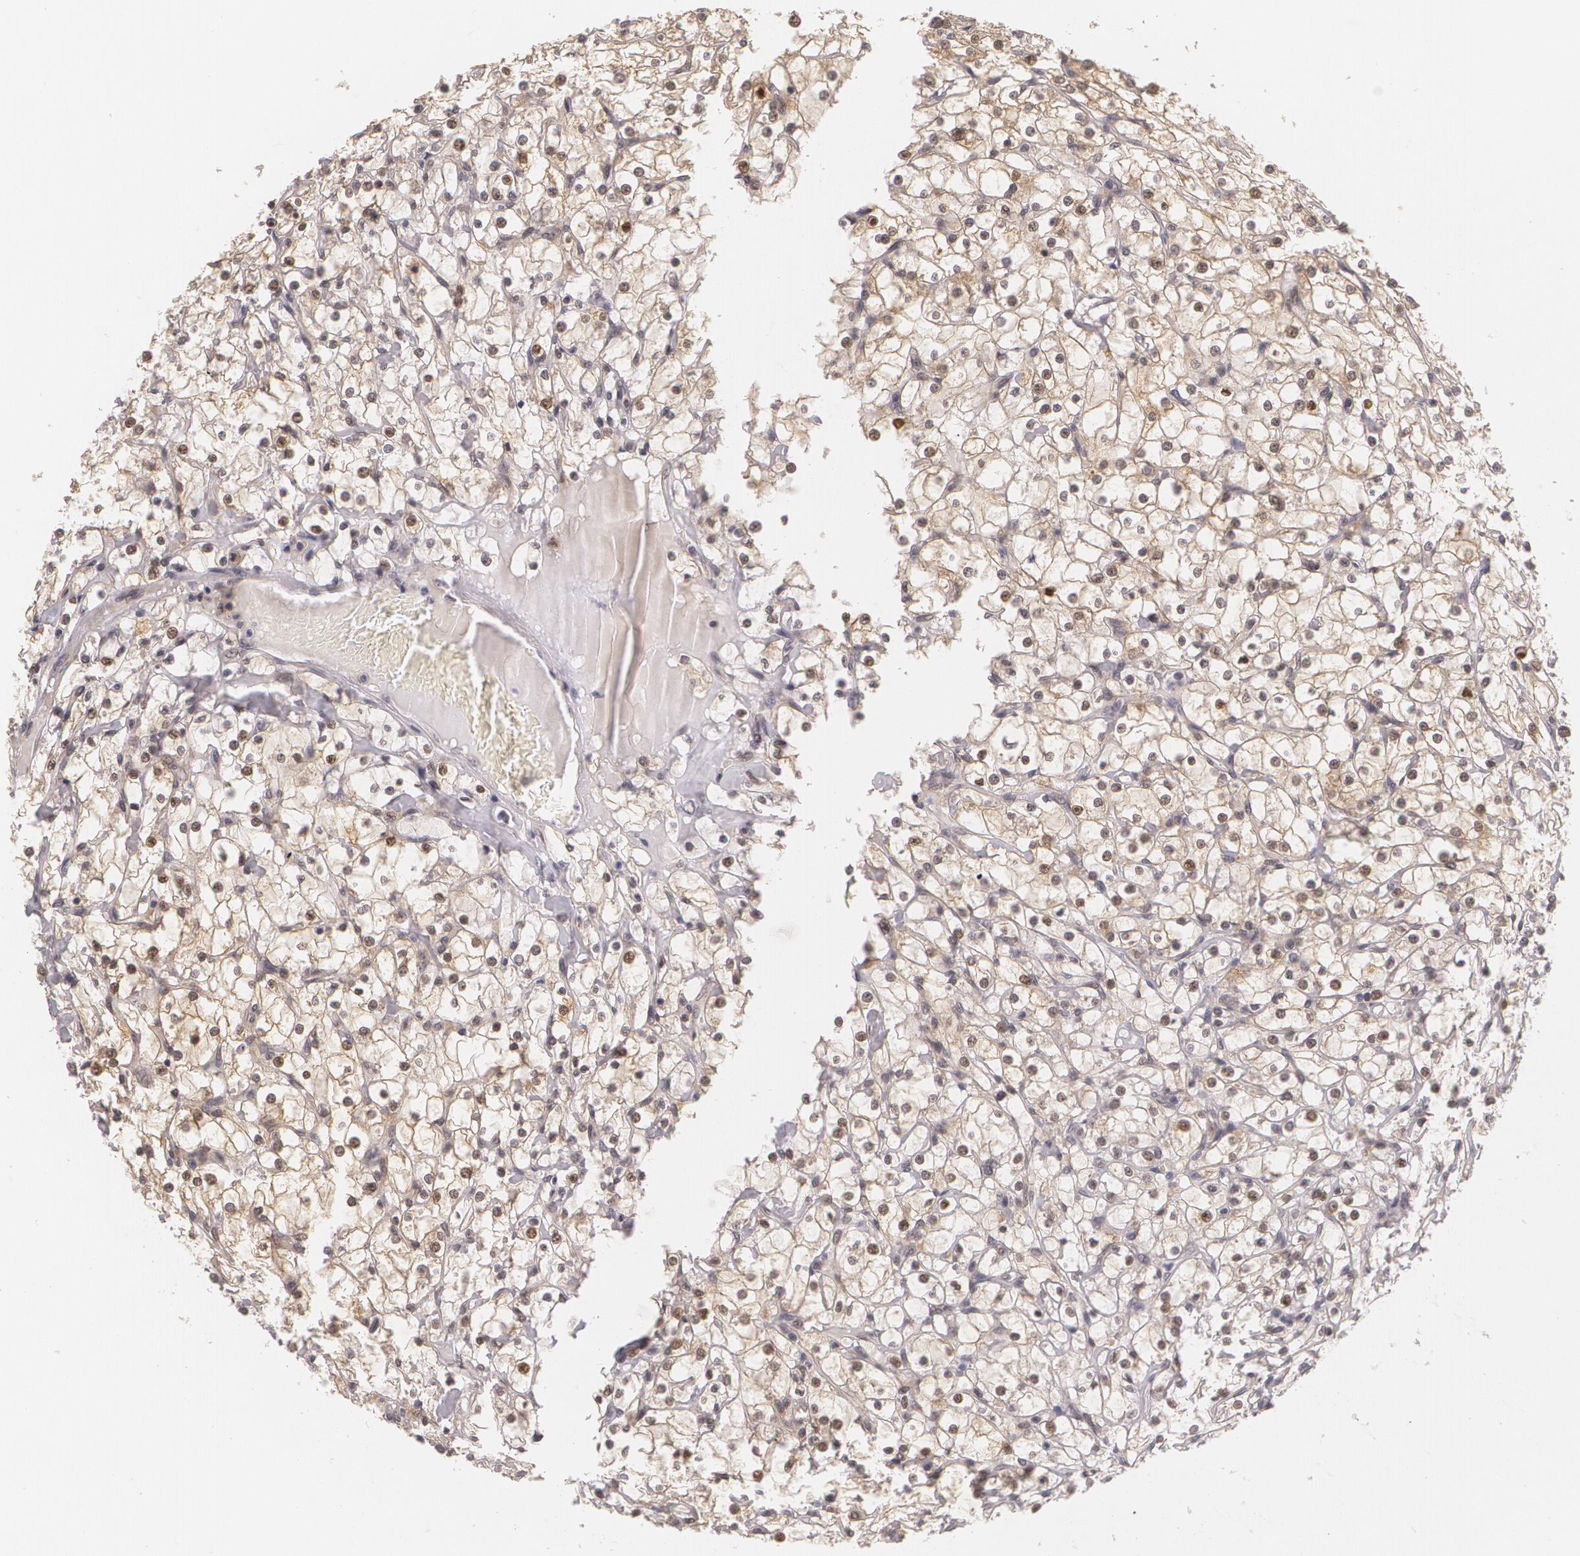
{"staining": {"intensity": "moderate", "quantity": "25%-75%", "location": "nuclear"}, "tissue": "renal cancer", "cell_type": "Tumor cells", "image_type": "cancer", "snomed": [{"axis": "morphology", "description": "Adenocarcinoma, NOS"}, {"axis": "topography", "description": "Kidney"}], "caption": "There is medium levels of moderate nuclear positivity in tumor cells of renal adenocarcinoma, as demonstrated by immunohistochemical staining (brown color).", "gene": "ALX1", "patient": {"sex": "female", "age": 73}}